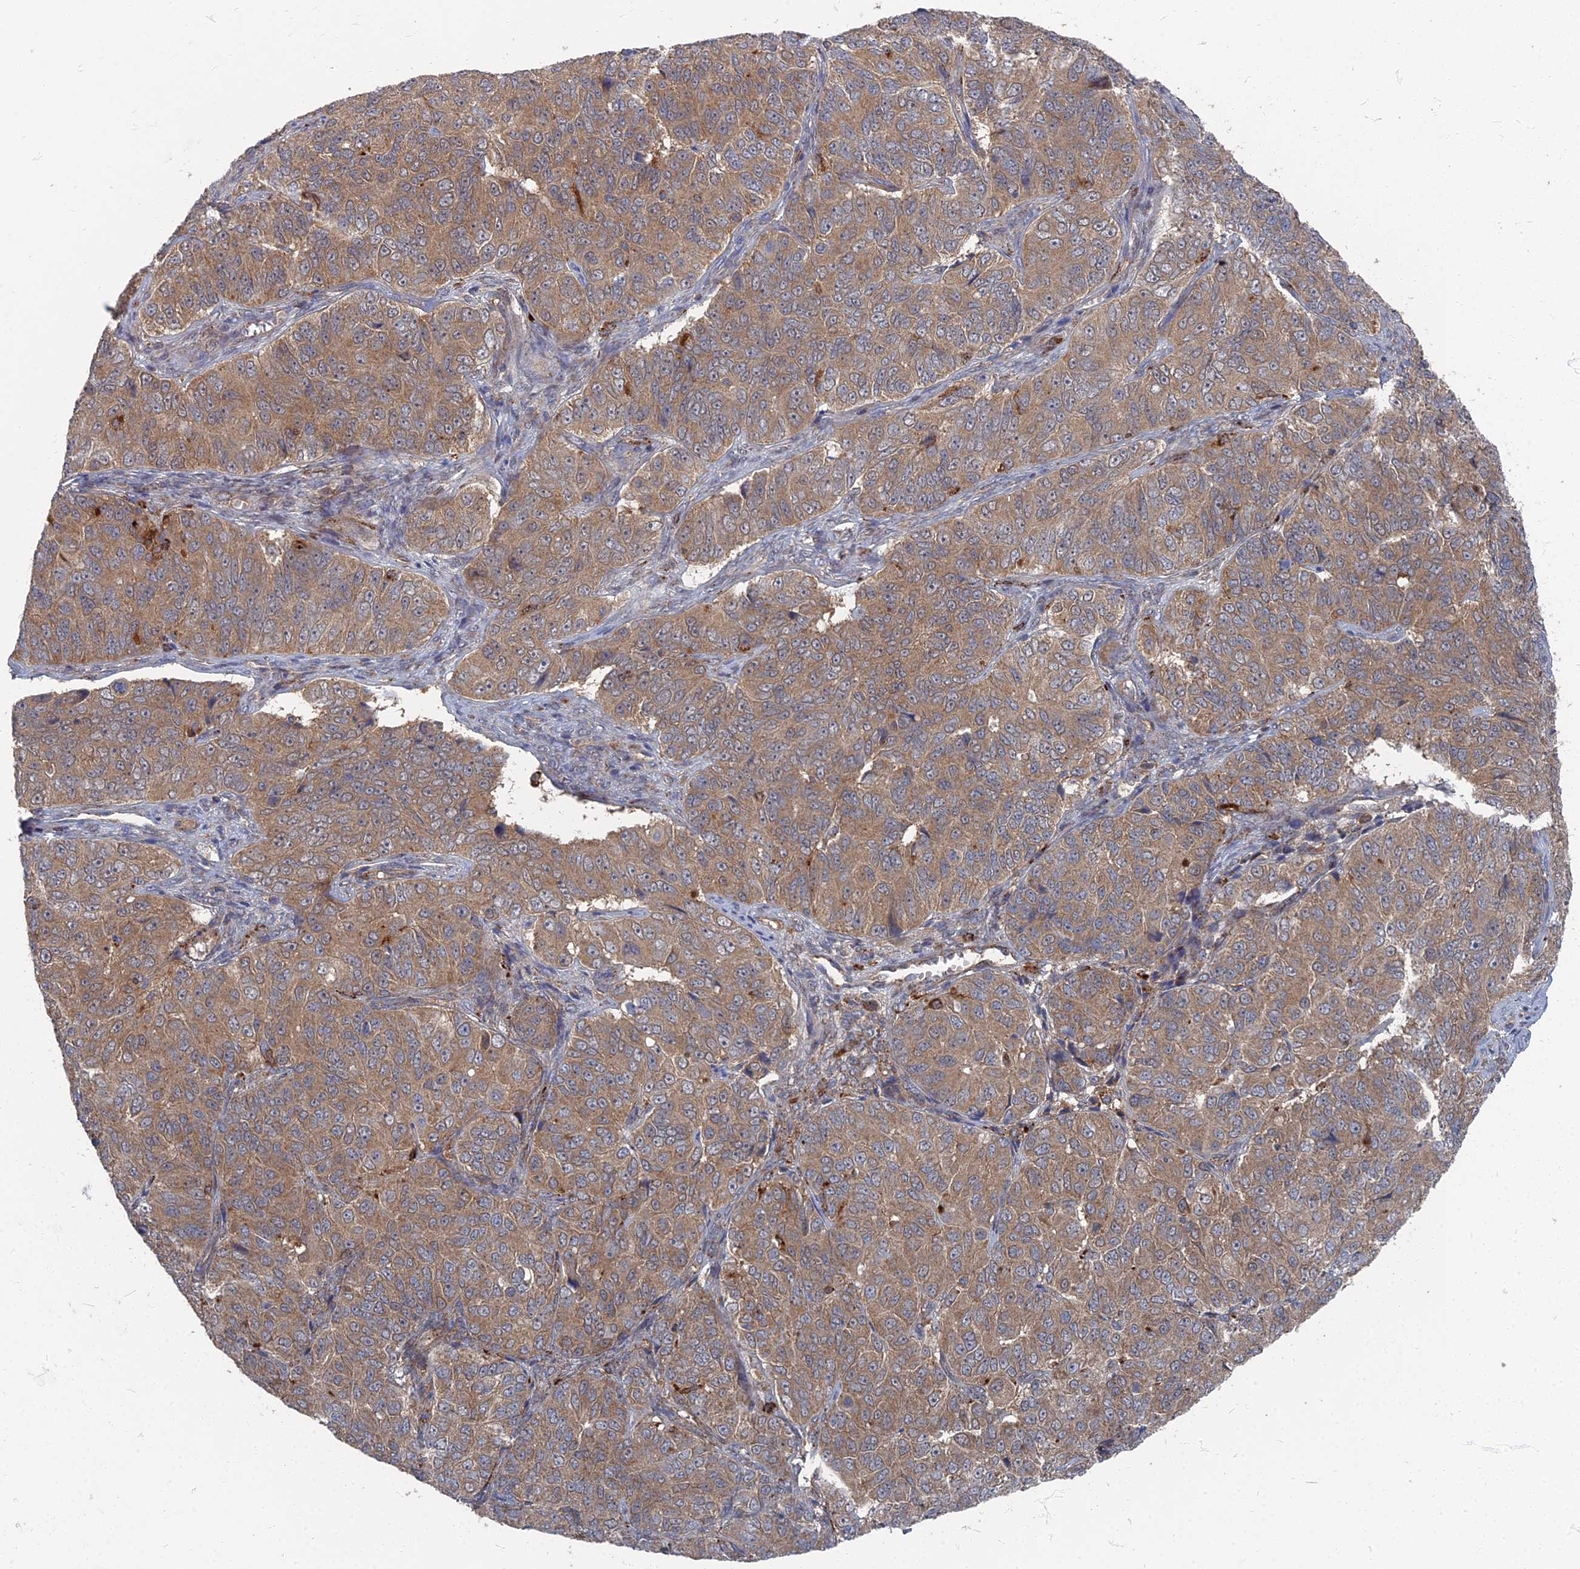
{"staining": {"intensity": "moderate", "quantity": ">75%", "location": "cytoplasmic/membranous"}, "tissue": "ovarian cancer", "cell_type": "Tumor cells", "image_type": "cancer", "snomed": [{"axis": "morphology", "description": "Carcinoma, endometroid"}, {"axis": "topography", "description": "Ovary"}], "caption": "Protein expression analysis of ovarian cancer (endometroid carcinoma) shows moderate cytoplasmic/membranous expression in approximately >75% of tumor cells. The staining was performed using DAB to visualize the protein expression in brown, while the nuclei were stained in blue with hematoxylin (Magnification: 20x).", "gene": "PPCDC", "patient": {"sex": "female", "age": 51}}